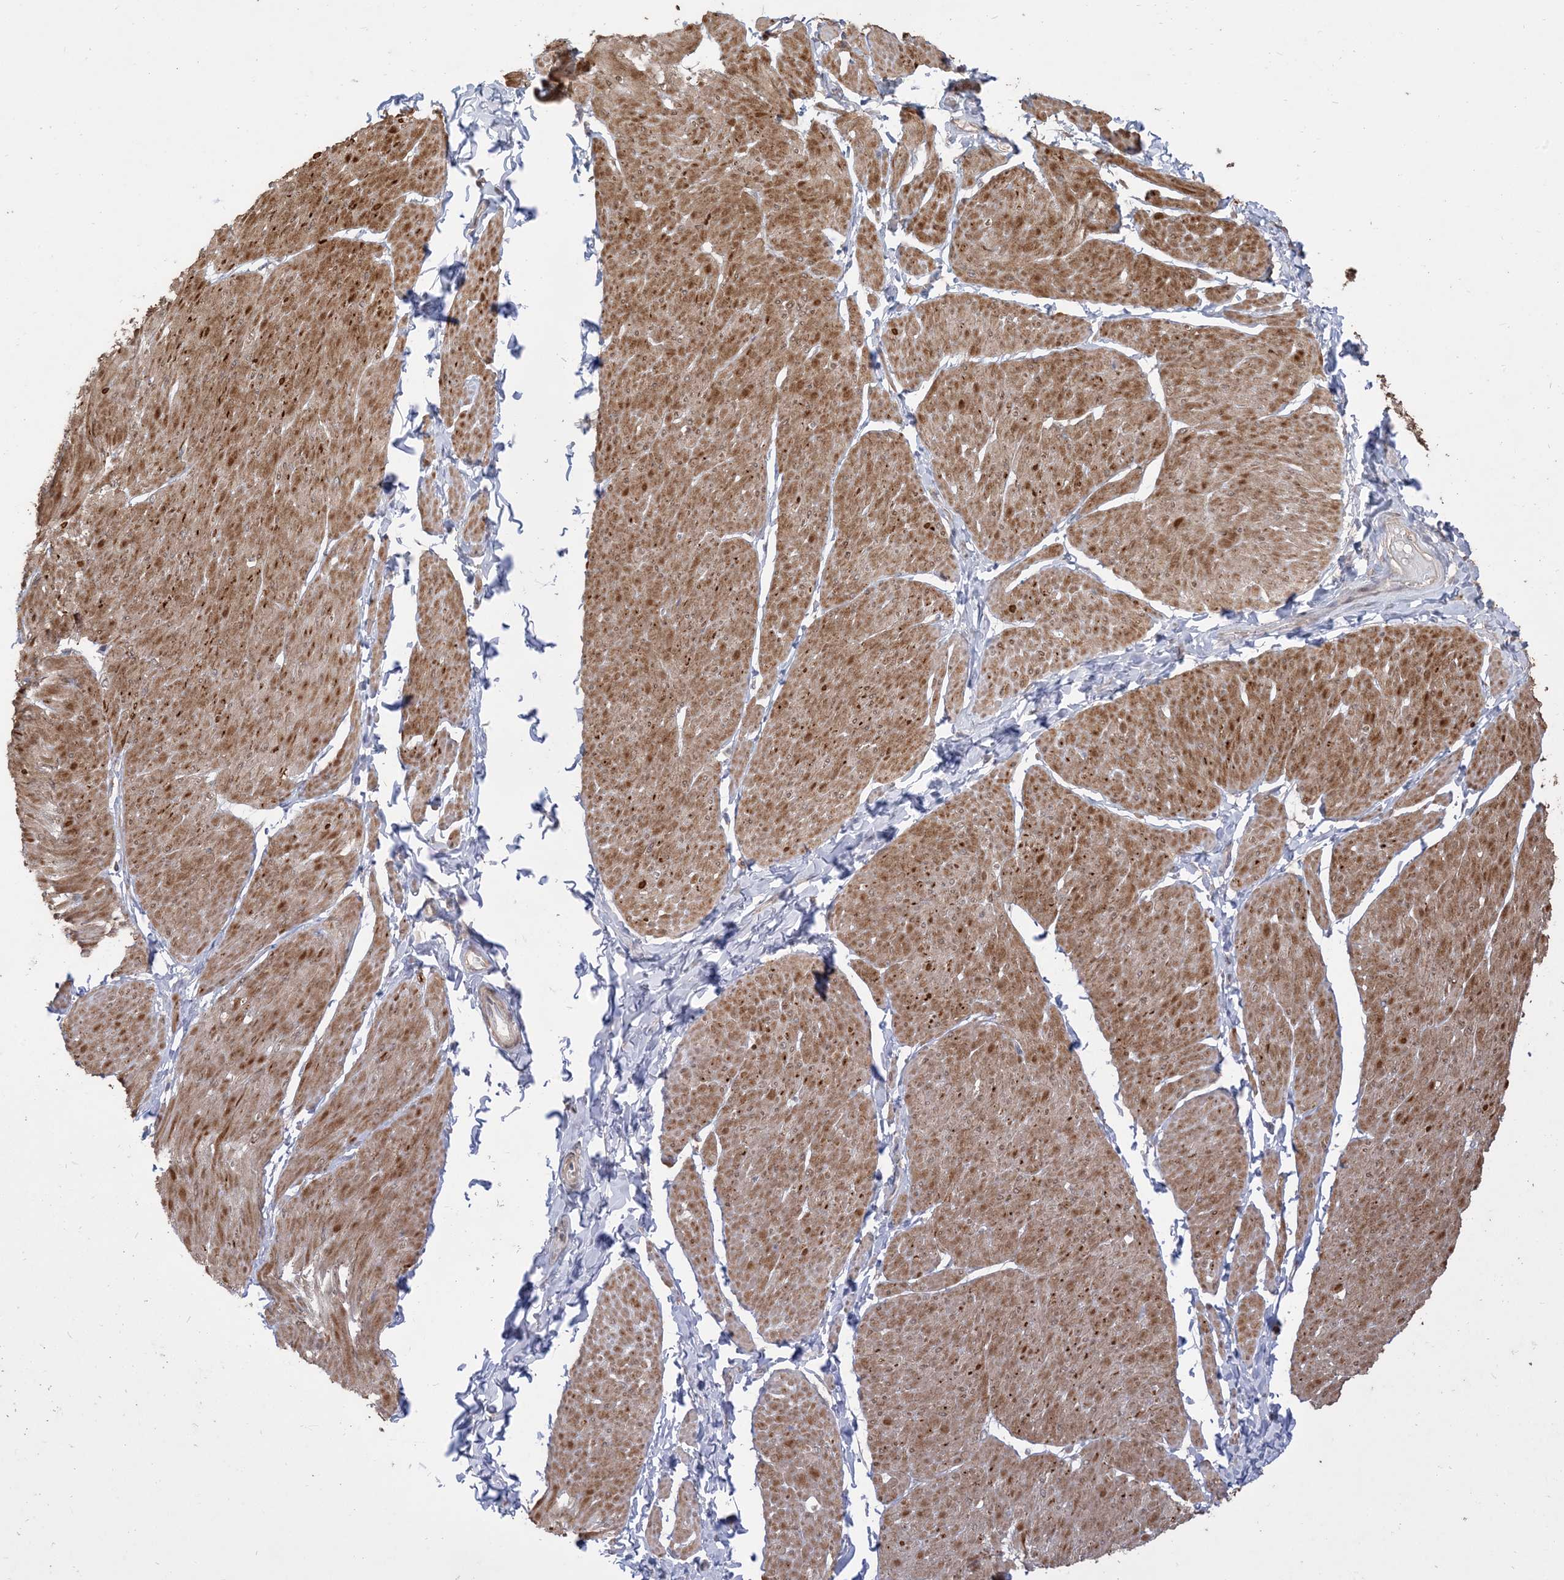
{"staining": {"intensity": "moderate", "quantity": ">75%", "location": "cytoplasmic/membranous"}, "tissue": "smooth muscle", "cell_type": "Smooth muscle cells", "image_type": "normal", "snomed": [{"axis": "morphology", "description": "Urothelial carcinoma, High grade"}, {"axis": "topography", "description": "Urinary bladder"}], "caption": "Smooth muscle stained with immunohistochemistry (IHC) demonstrates moderate cytoplasmic/membranous staining in about >75% of smooth muscle cells.", "gene": "RNF175", "patient": {"sex": "male", "age": 46}}